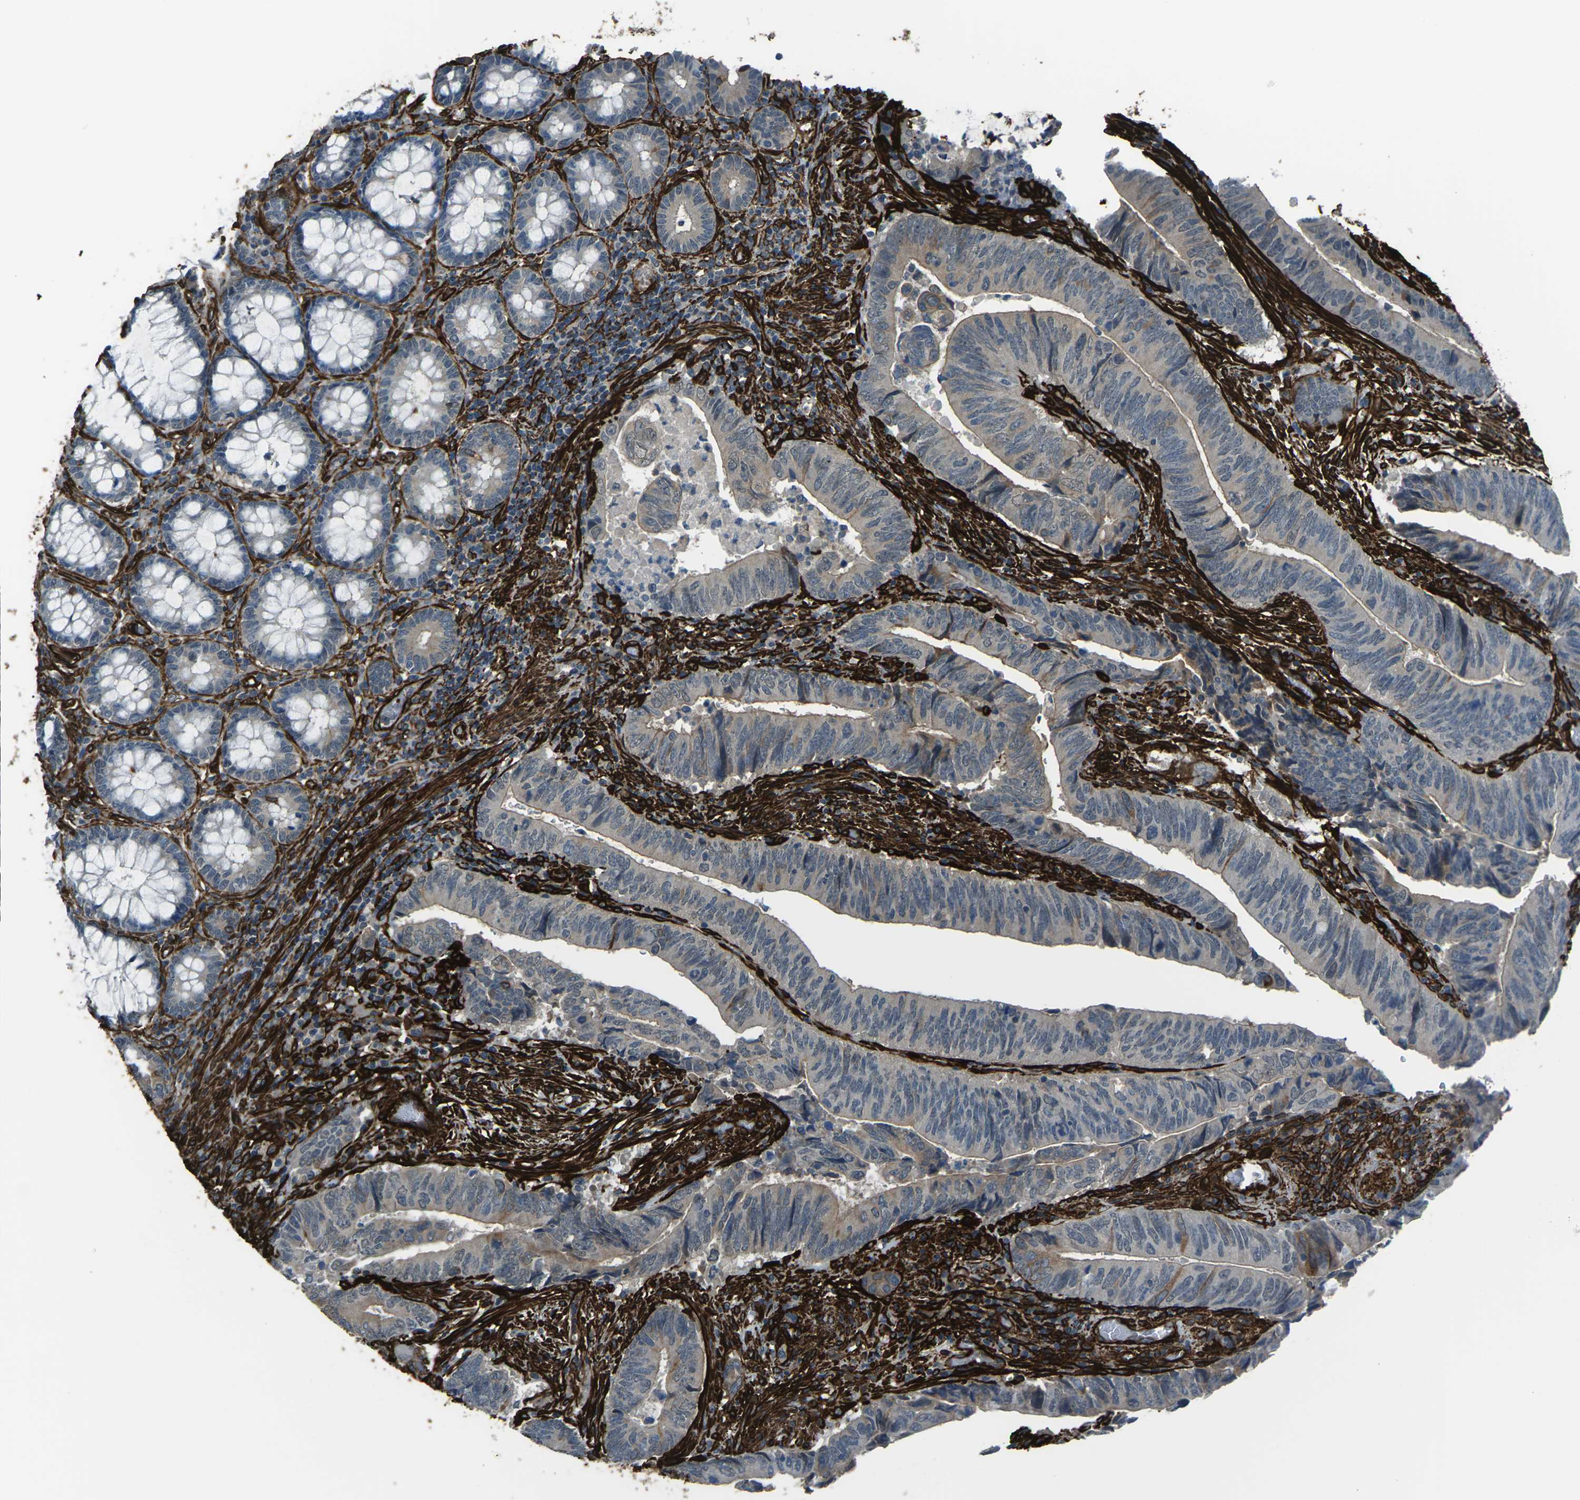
{"staining": {"intensity": "weak", "quantity": "25%-75%", "location": "cytoplasmic/membranous"}, "tissue": "colorectal cancer", "cell_type": "Tumor cells", "image_type": "cancer", "snomed": [{"axis": "morphology", "description": "Normal tissue, NOS"}, {"axis": "morphology", "description": "Adenocarcinoma, NOS"}, {"axis": "topography", "description": "Colon"}], "caption": "The histopathology image reveals a brown stain indicating the presence of a protein in the cytoplasmic/membranous of tumor cells in adenocarcinoma (colorectal).", "gene": "GRAMD1C", "patient": {"sex": "male", "age": 56}}